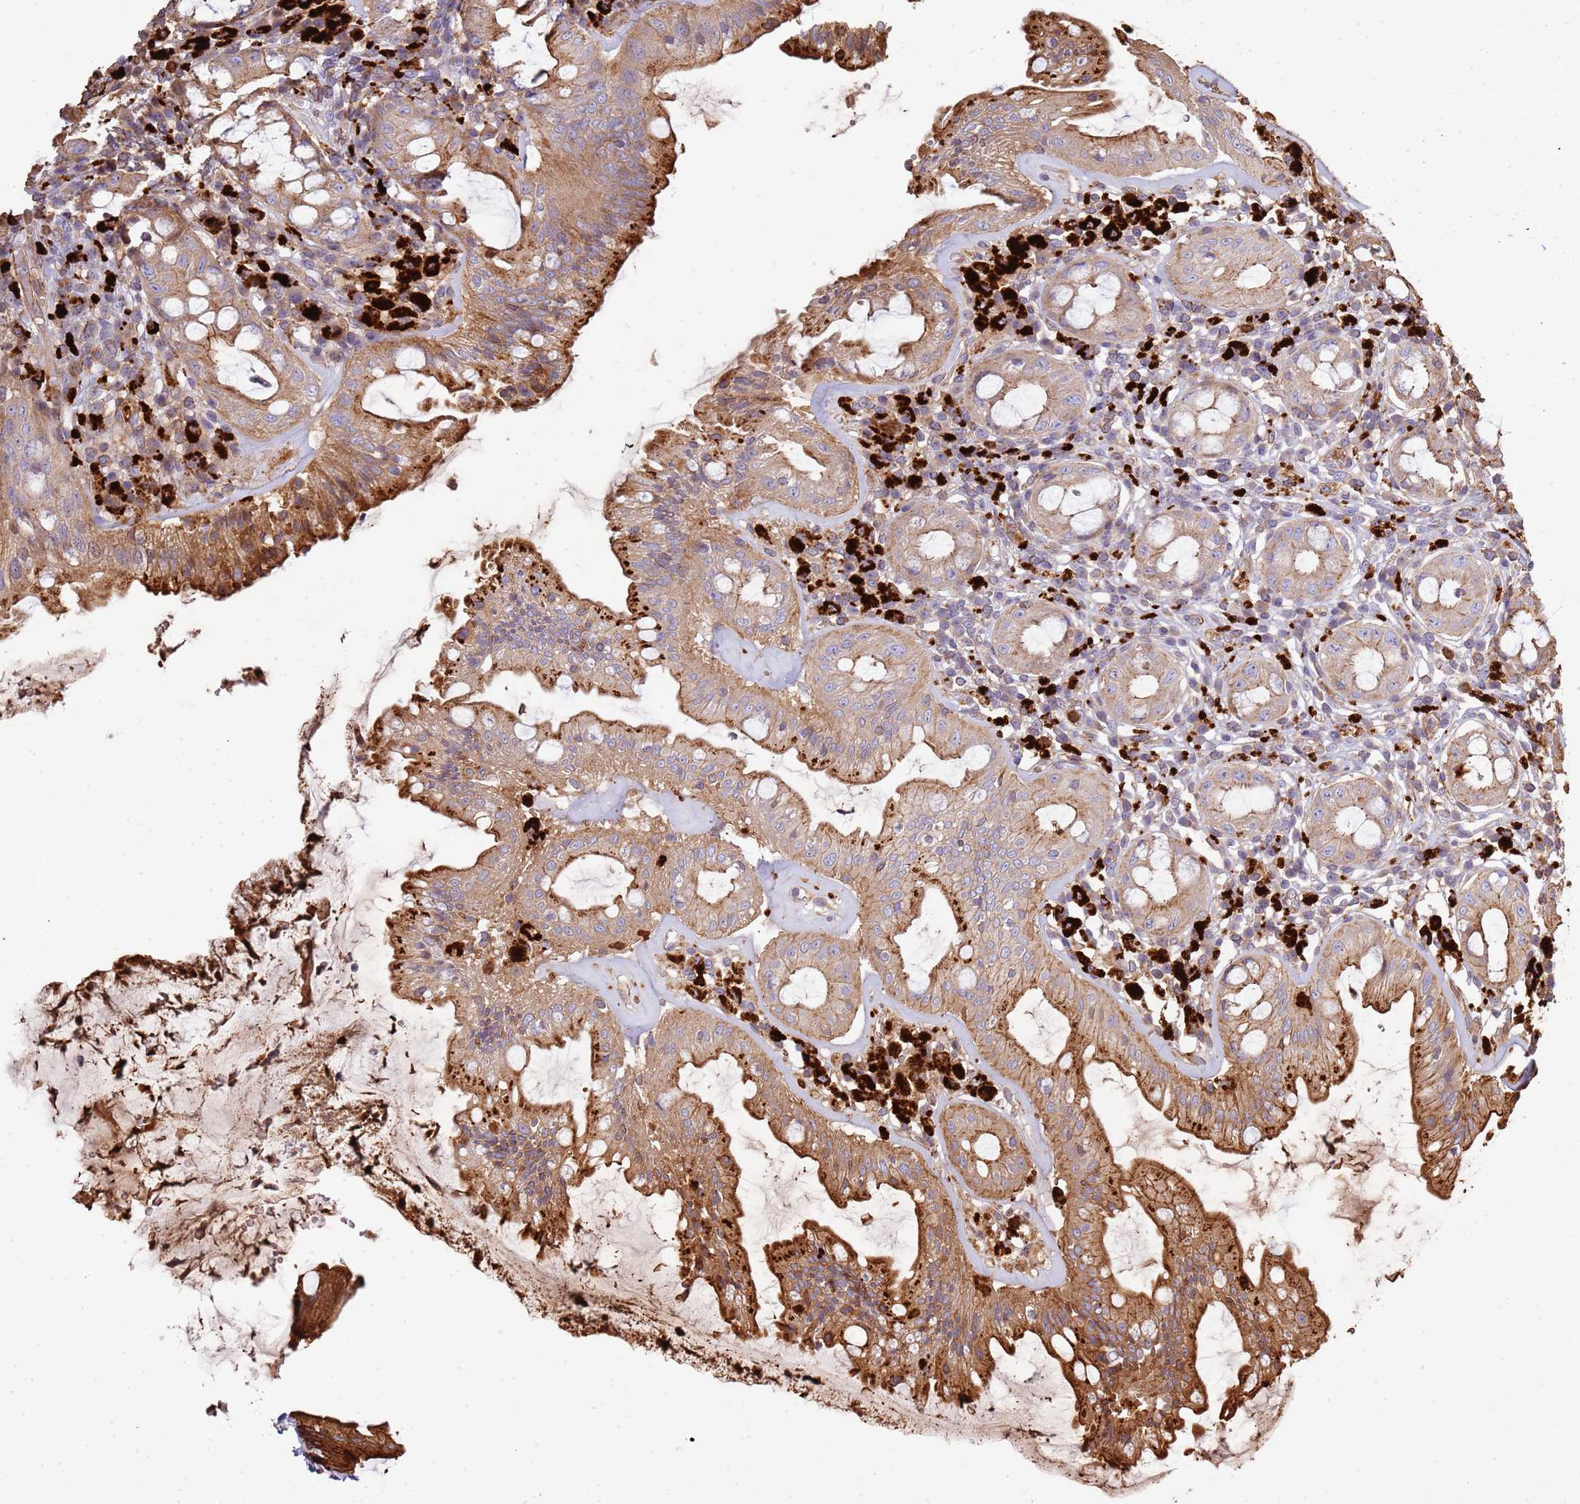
{"staining": {"intensity": "strong", "quantity": ">75%", "location": "cytoplasmic/membranous"}, "tissue": "rectum", "cell_type": "Glandular cells", "image_type": "normal", "snomed": [{"axis": "morphology", "description": "Normal tissue, NOS"}, {"axis": "topography", "description": "Rectum"}], "caption": "A brown stain shows strong cytoplasmic/membranous positivity of a protein in glandular cells of normal human rectum.", "gene": "NDUFAF4", "patient": {"sex": "female", "age": 57}}